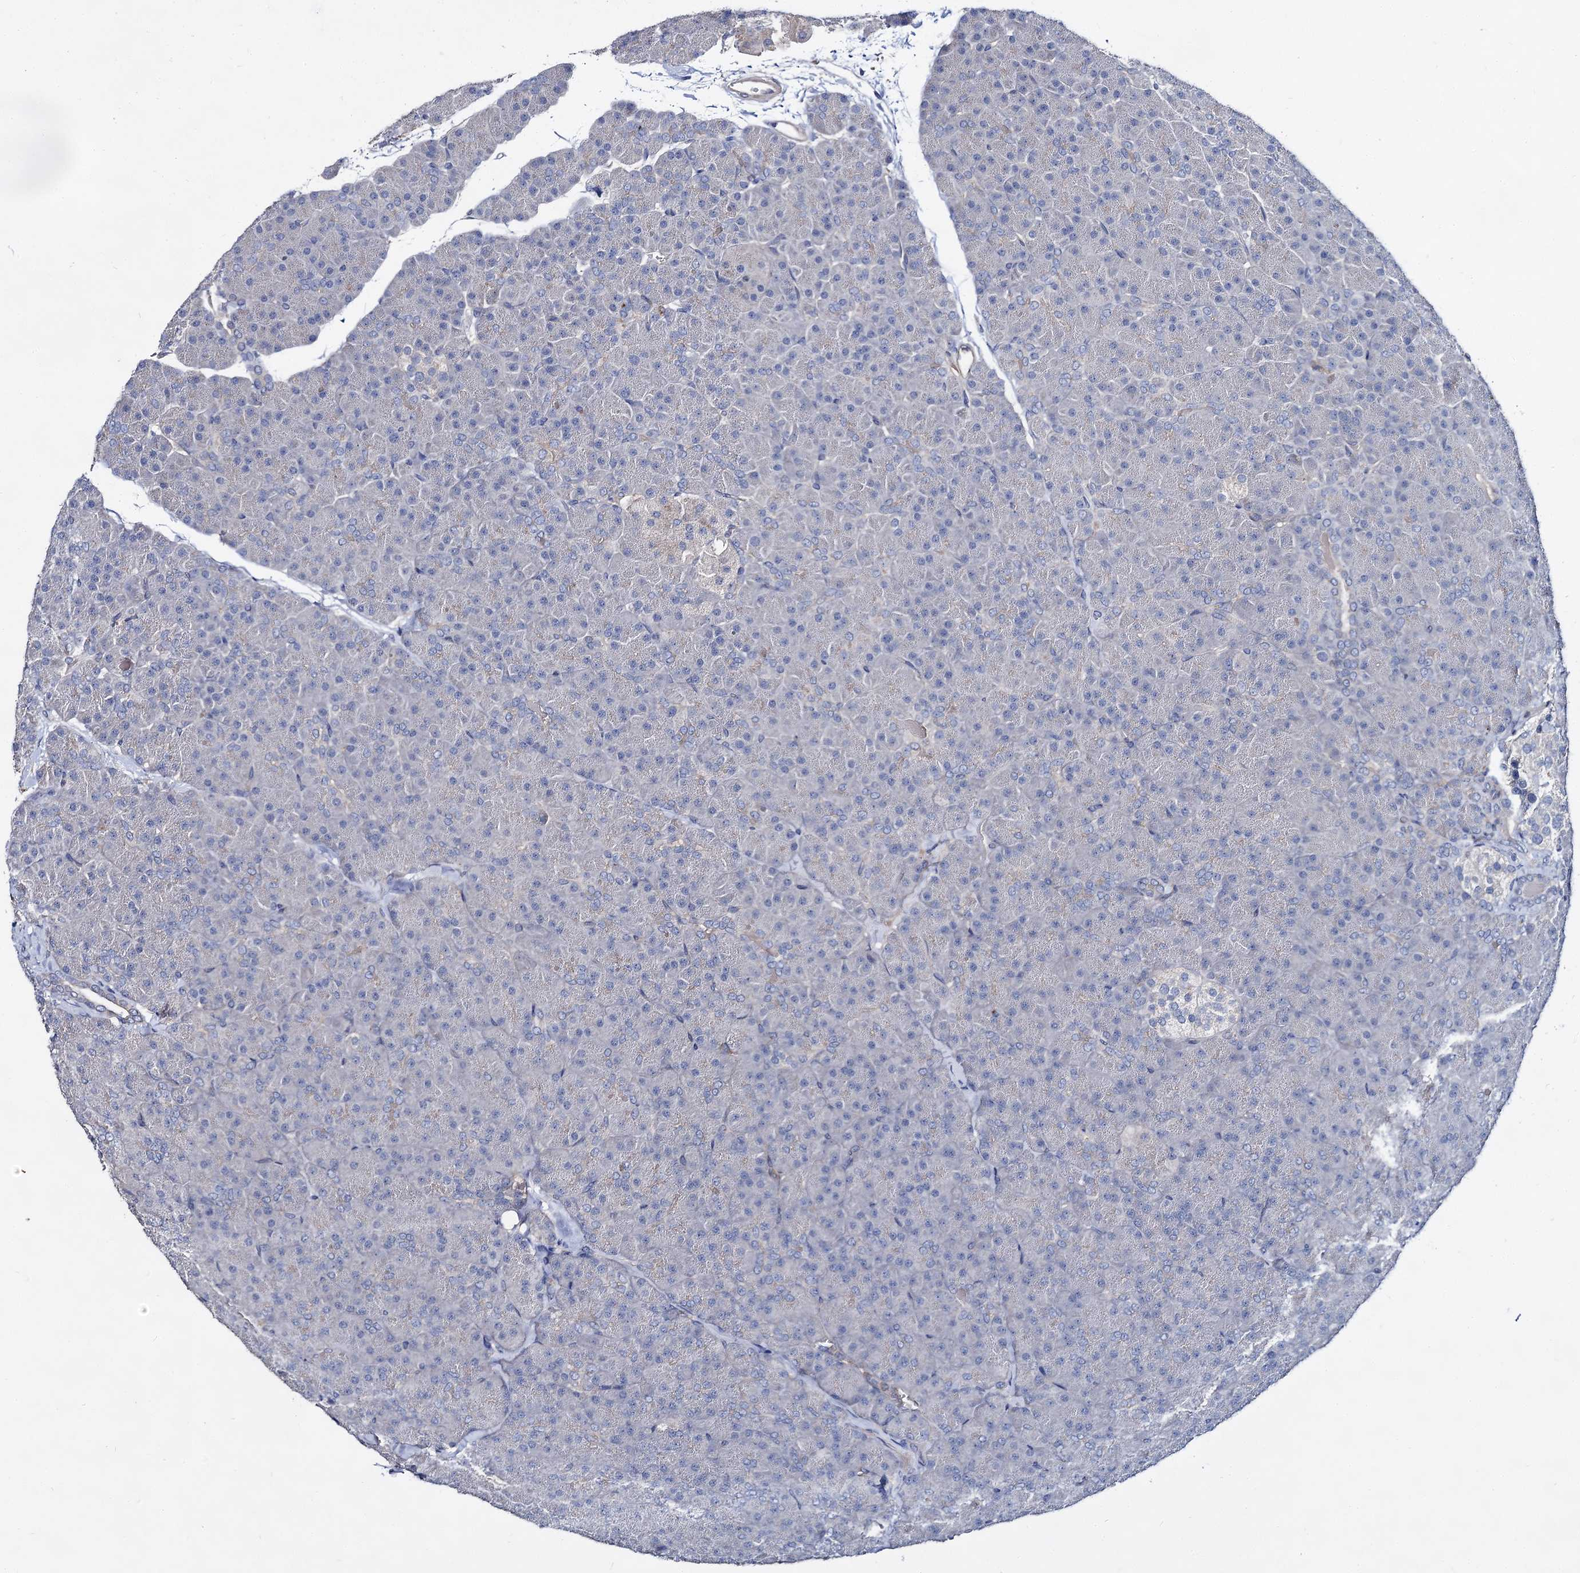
{"staining": {"intensity": "negative", "quantity": "none", "location": "none"}, "tissue": "pancreas", "cell_type": "Exocrine glandular cells", "image_type": "normal", "snomed": [{"axis": "morphology", "description": "Normal tissue, NOS"}, {"axis": "topography", "description": "Pancreas"}], "caption": "Exocrine glandular cells show no significant positivity in normal pancreas. (IHC, brightfield microscopy, high magnification).", "gene": "HVCN1", "patient": {"sex": "male", "age": 36}}